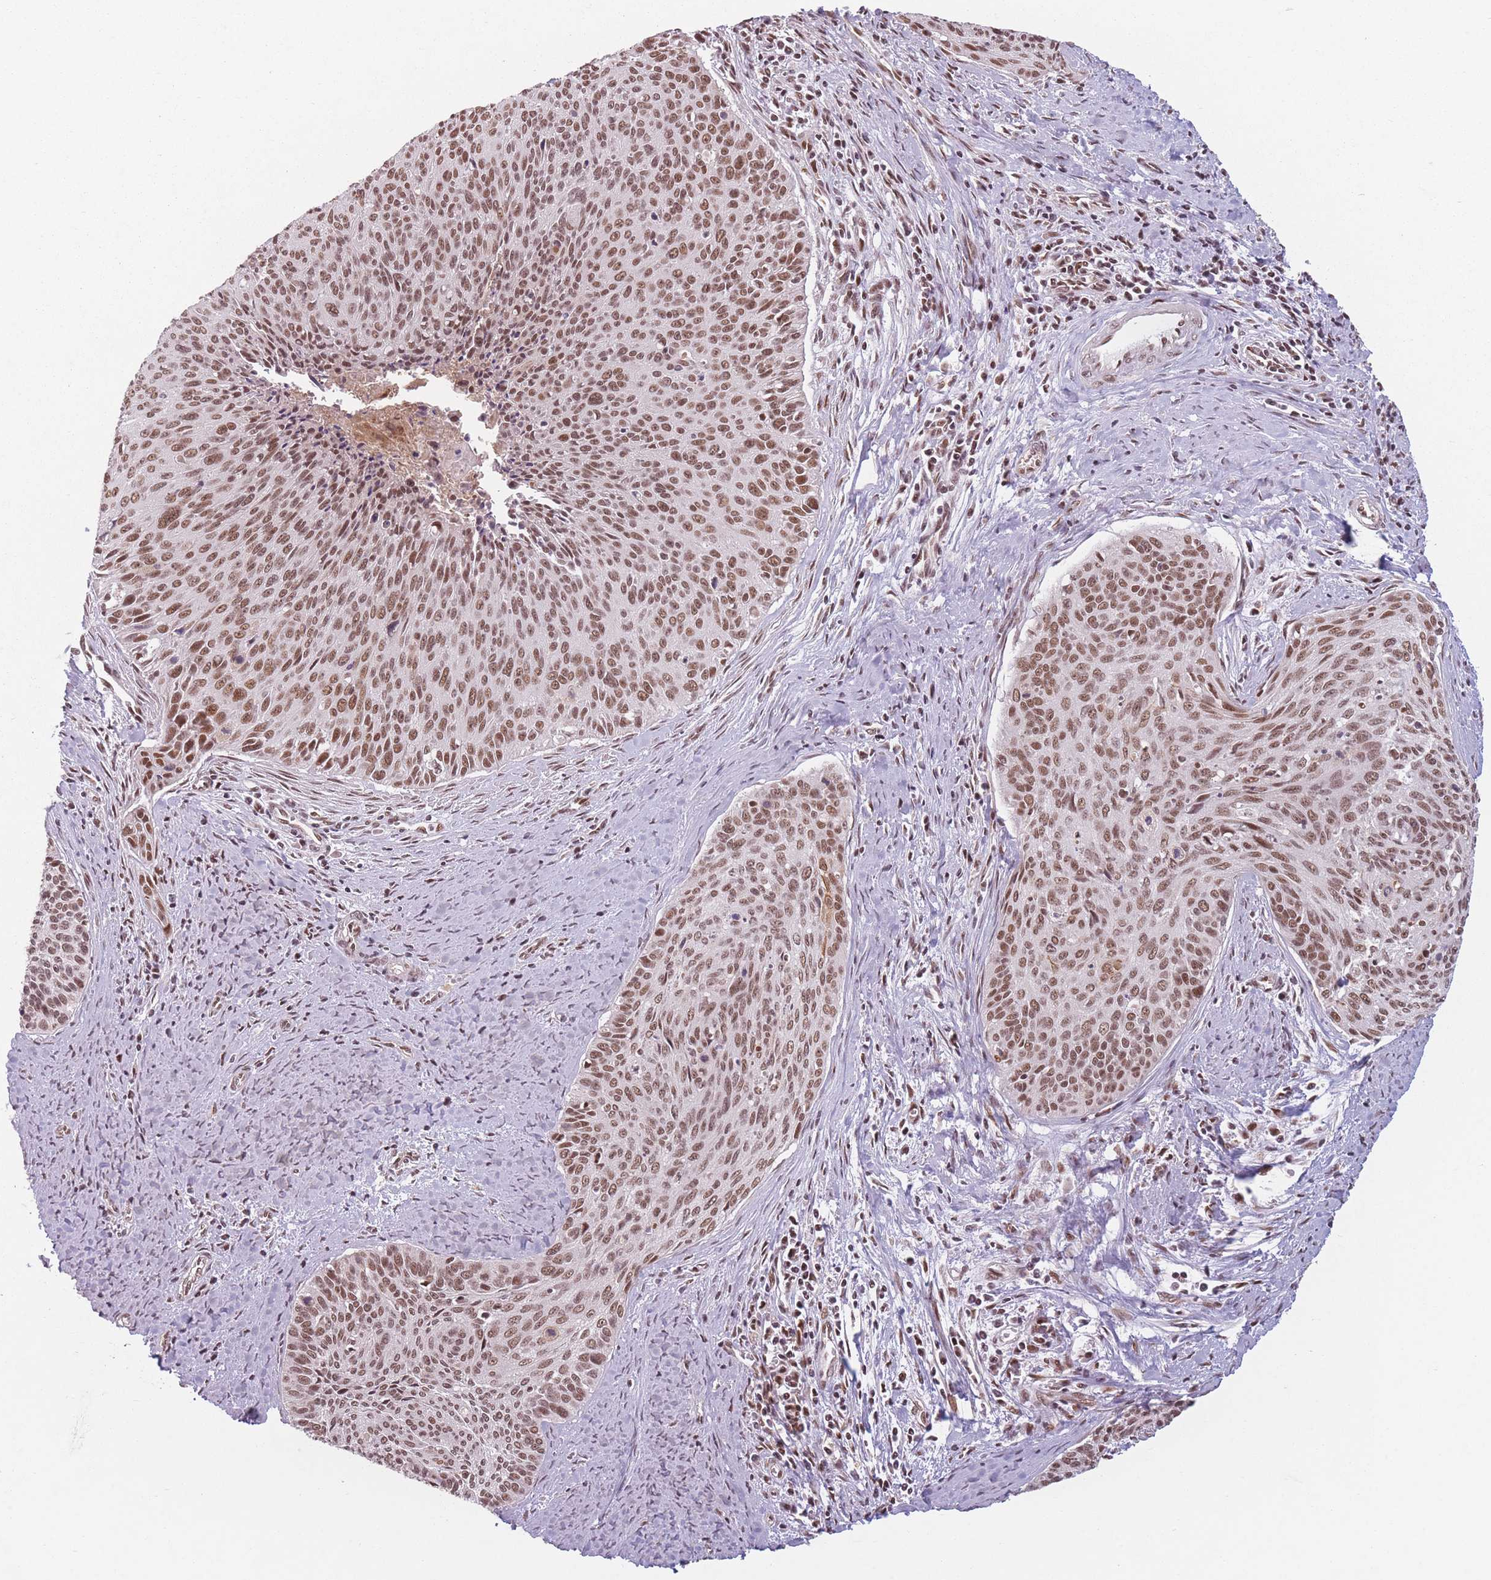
{"staining": {"intensity": "moderate", "quantity": ">75%", "location": "nuclear"}, "tissue": "cervical cancer", "cell_type": "Tumor cells", "image_type": "cancer", "snomed": [{"axis": "morphology", "description": "Squamous cell carcinoma, NOS"}, {"axis": "topography", "description": "Cervix"}], "caption": "Immunohistochemistry (IHC) (DAB (3,3'-diaminobenzidine)) staining of cervical cancer (squamous cell carcinoma) demonstrates moderate nuclear protein positivity in about >75% of tumor cells. (DAB (3,3'-diaminobenzidine) IHC with brightfield microscopy, high magnification).", "gene": "SUPT6H", "patient": {"sex": "female", "age": 55}}